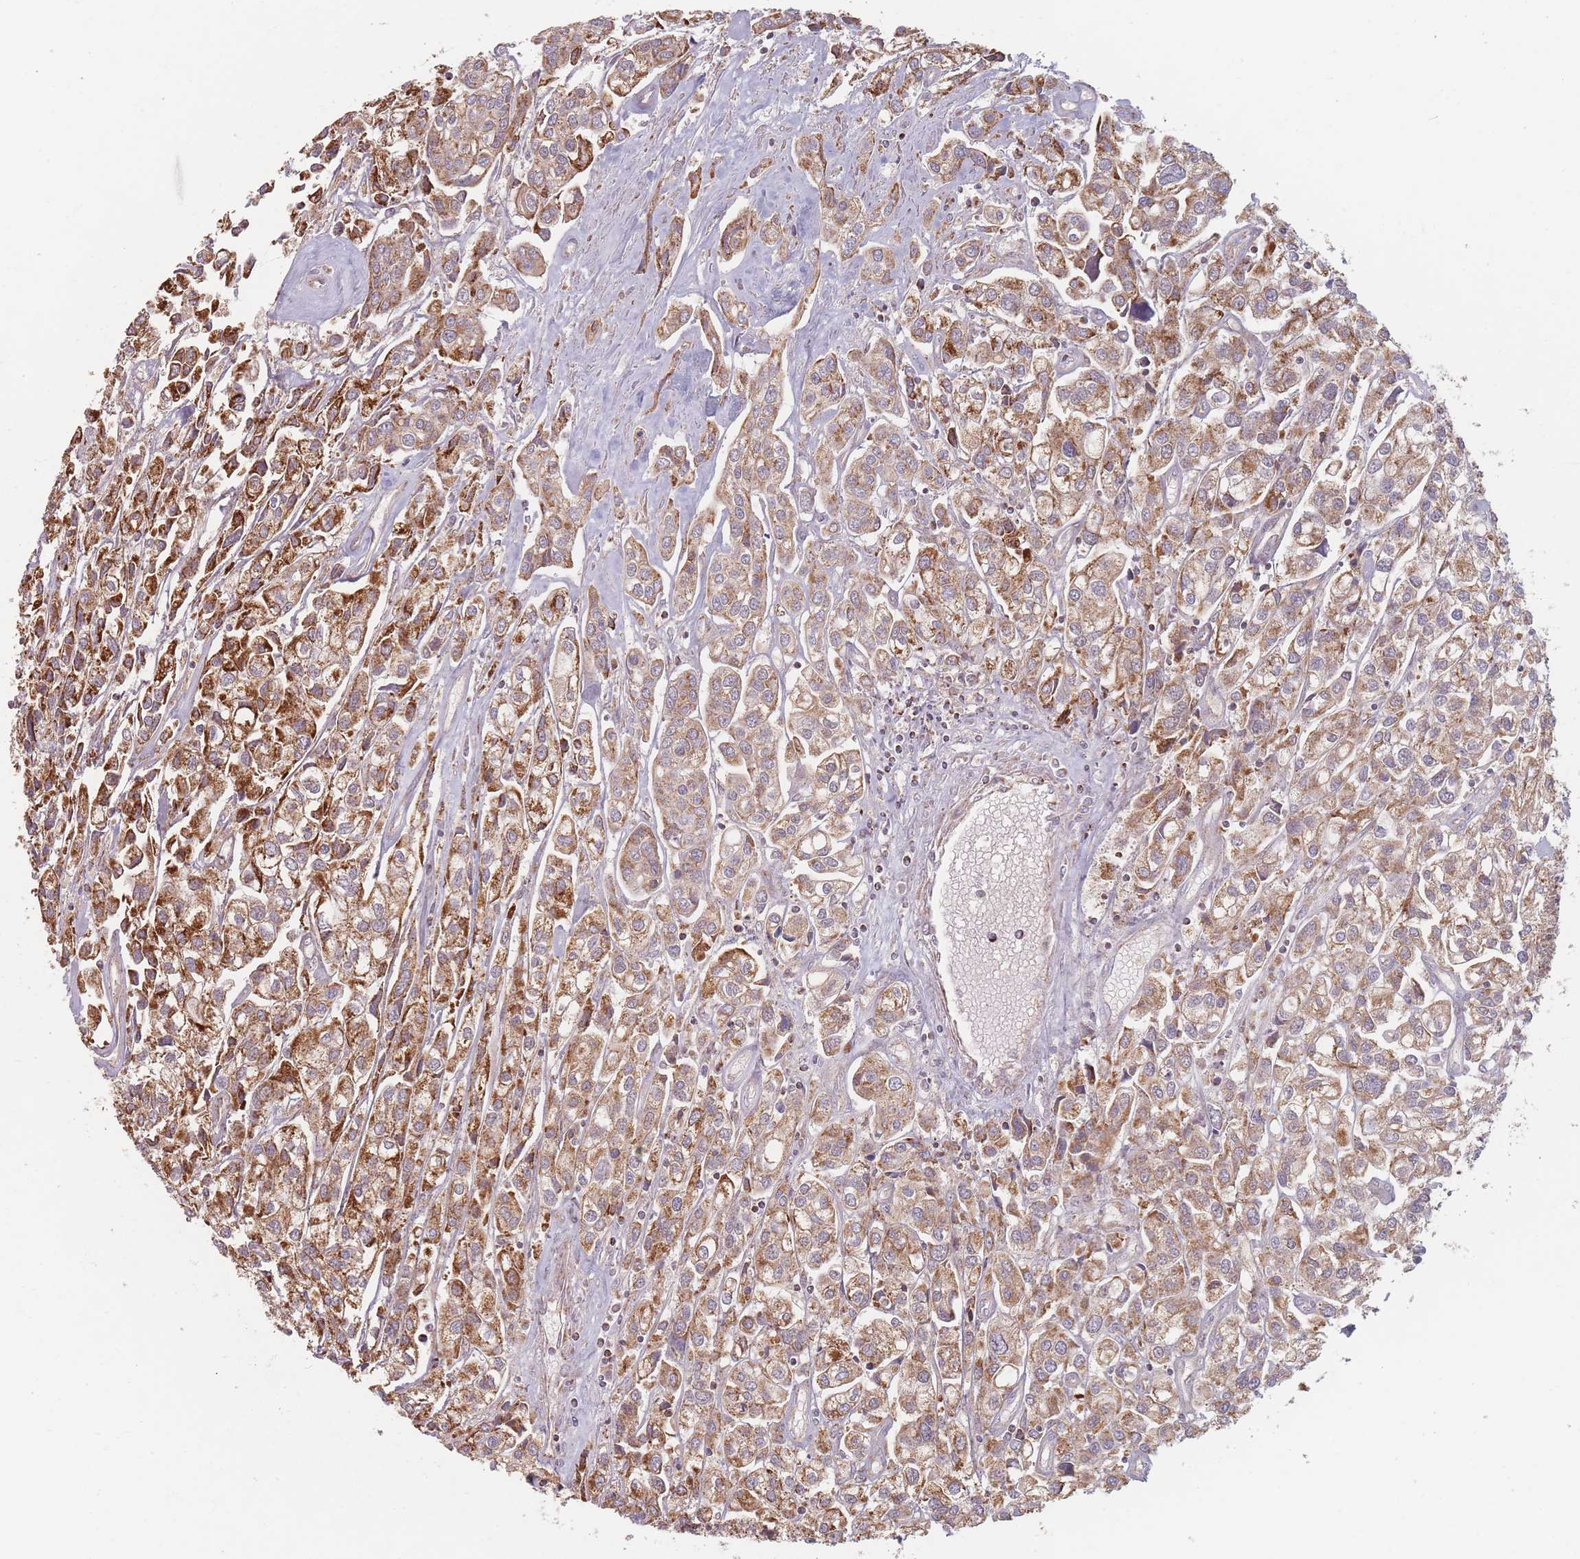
{"staining": {"intensity": "moderate", "quantity": ">75%", "location": "cytoplasmic/membranous"}, "tissue": "urothelial cancer", "cell_type": "Tumor cells", "image_type": "cancer", "snomed": [{"axis": "morphology", "description": "Urothelial carcinoma, High grade"}, {"axis": "topography", "description": "Urinary bladder"}], "caption": "Urothelial cancer stained with a brown dye reveals moderate cytoplasmic/membranous positive expression in about >75% of tumor cells.", "gene": "ESRP2", "patient": {"sex": "male", "age": 67}}